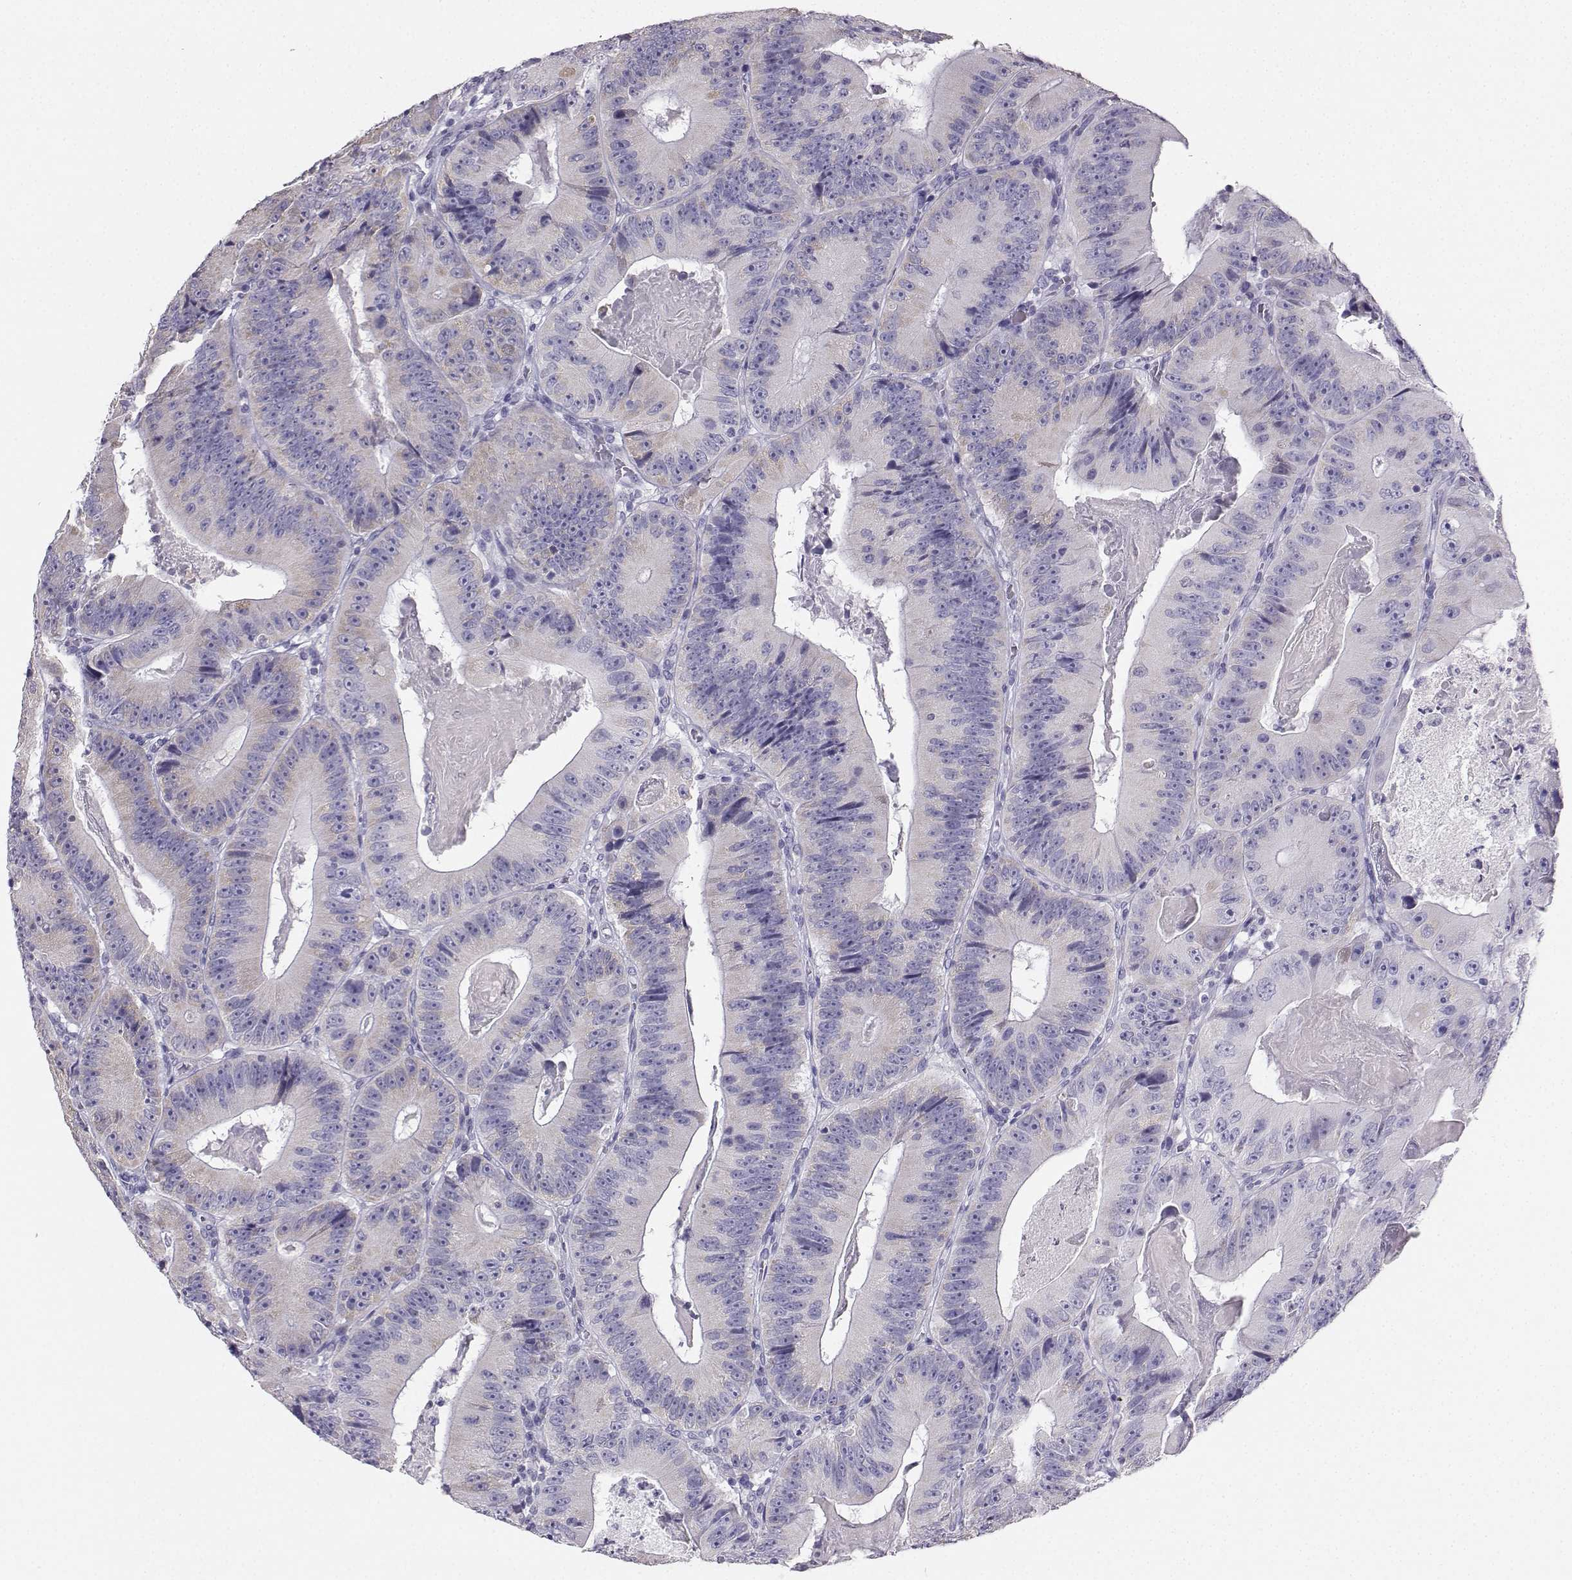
{"staining": {"intensity": "negative", "quantity": "none", "location": "none"}, "tissue": "colorectal cancer", "cell_type": "Tumor cells", "image_type": "cancer", "snomed": [{"axis": "morphology", "description": "Adenocarcinoma, NOS"}, {"axis": "topography", "description": "Colon"}], "caption": "The micrograph reveals no staining of tumor cells in colorectal cancer (adenocarcinoma).", "gene": "AVP", "patient": {"sex": "female", "age": 86}}